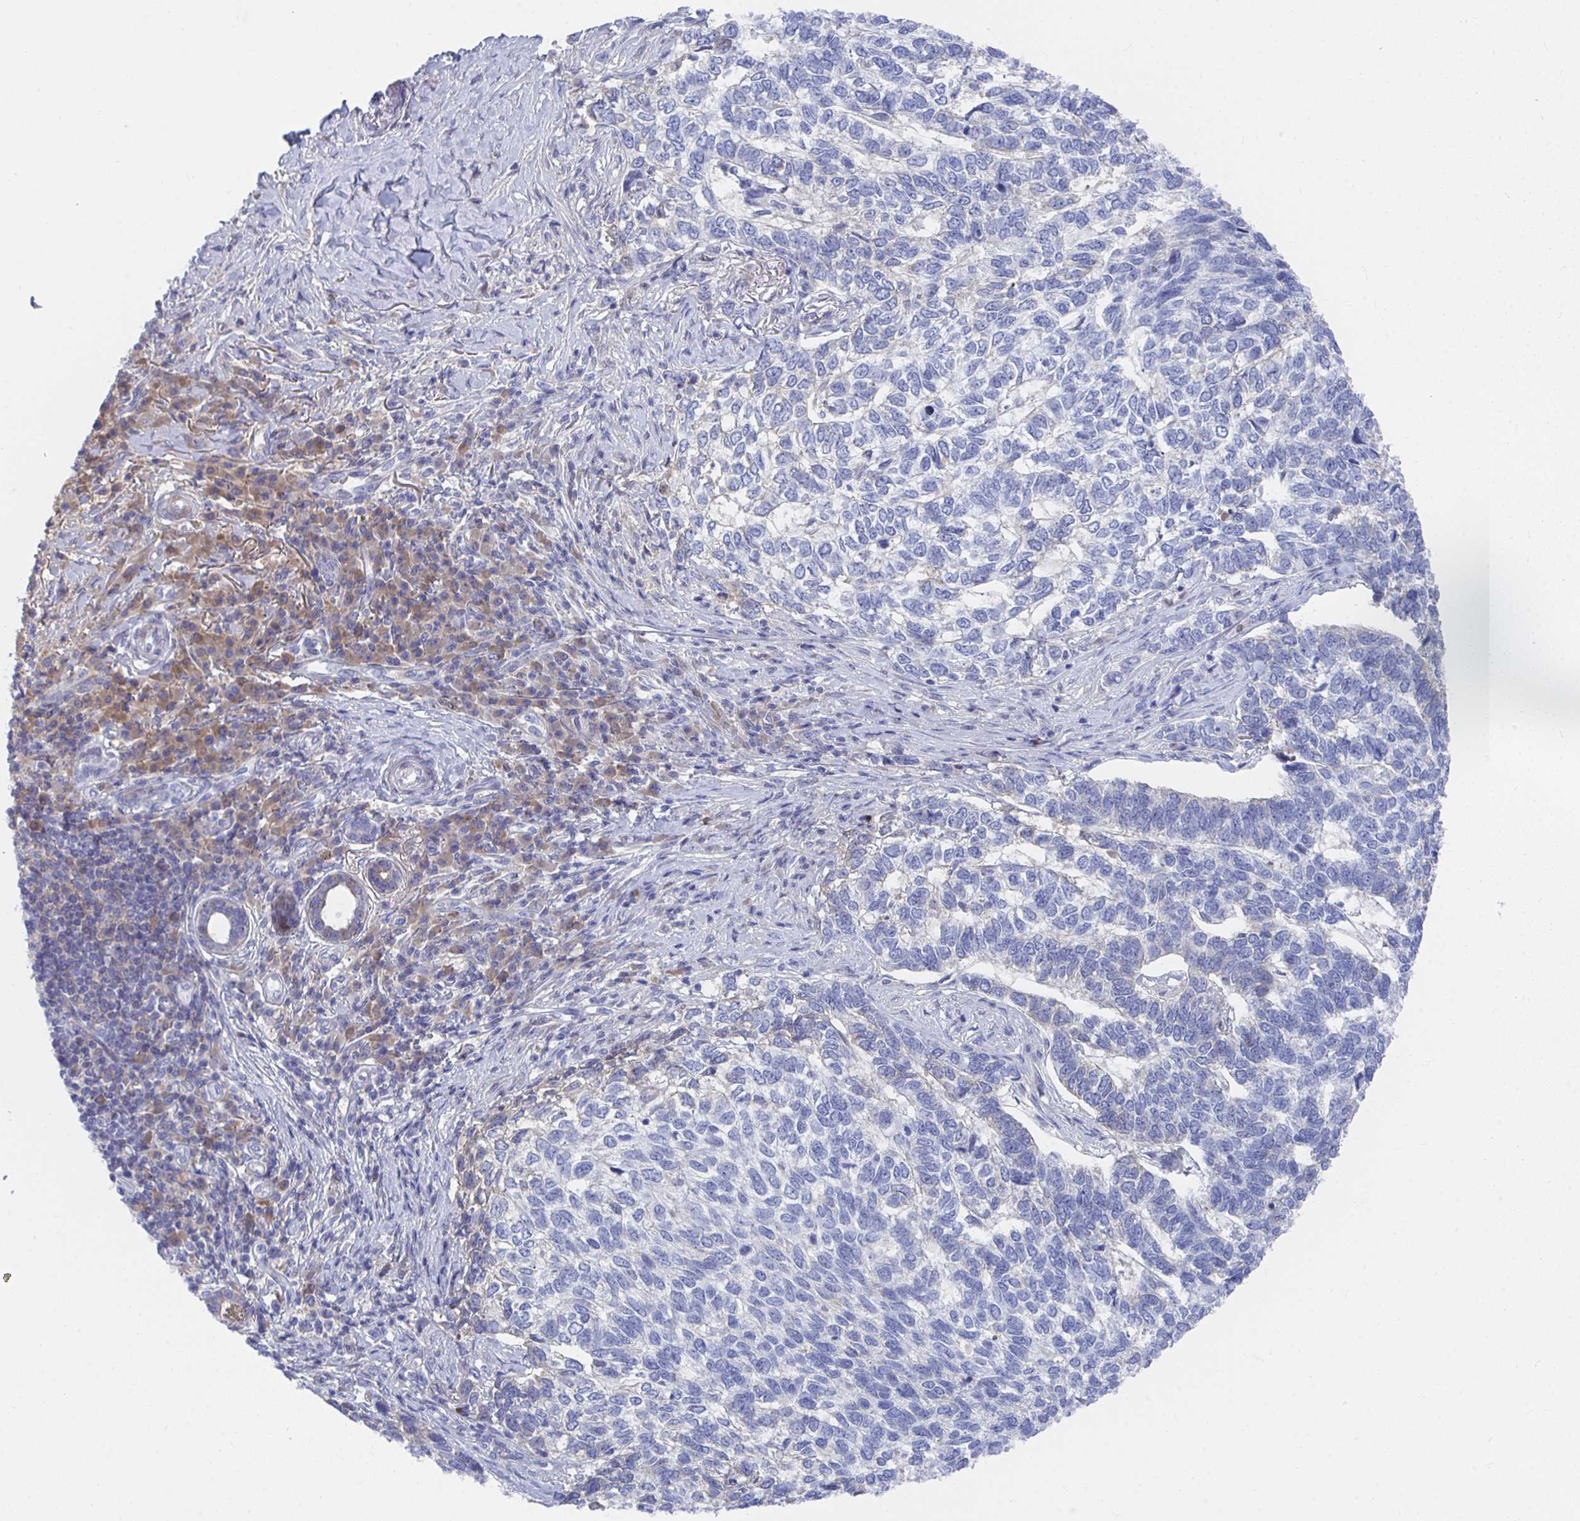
{"staining": {"intensity": "negative", "quantity": "none", "location": "none"}, "tissue": "skin cancer", "cell_type": "Tumor cells", "image_type": "cancer", "snomed": [{"axis": "morphology", "description": "Basal cell carcinoma"}, {"axis": "topography", "description": "Skin"}], "caption": "There is no significant expression in tumor cells of skin basal cell carcinoma.", "gene": "TNFAIP6", "patient": {"sex": "female", "age": 65}}